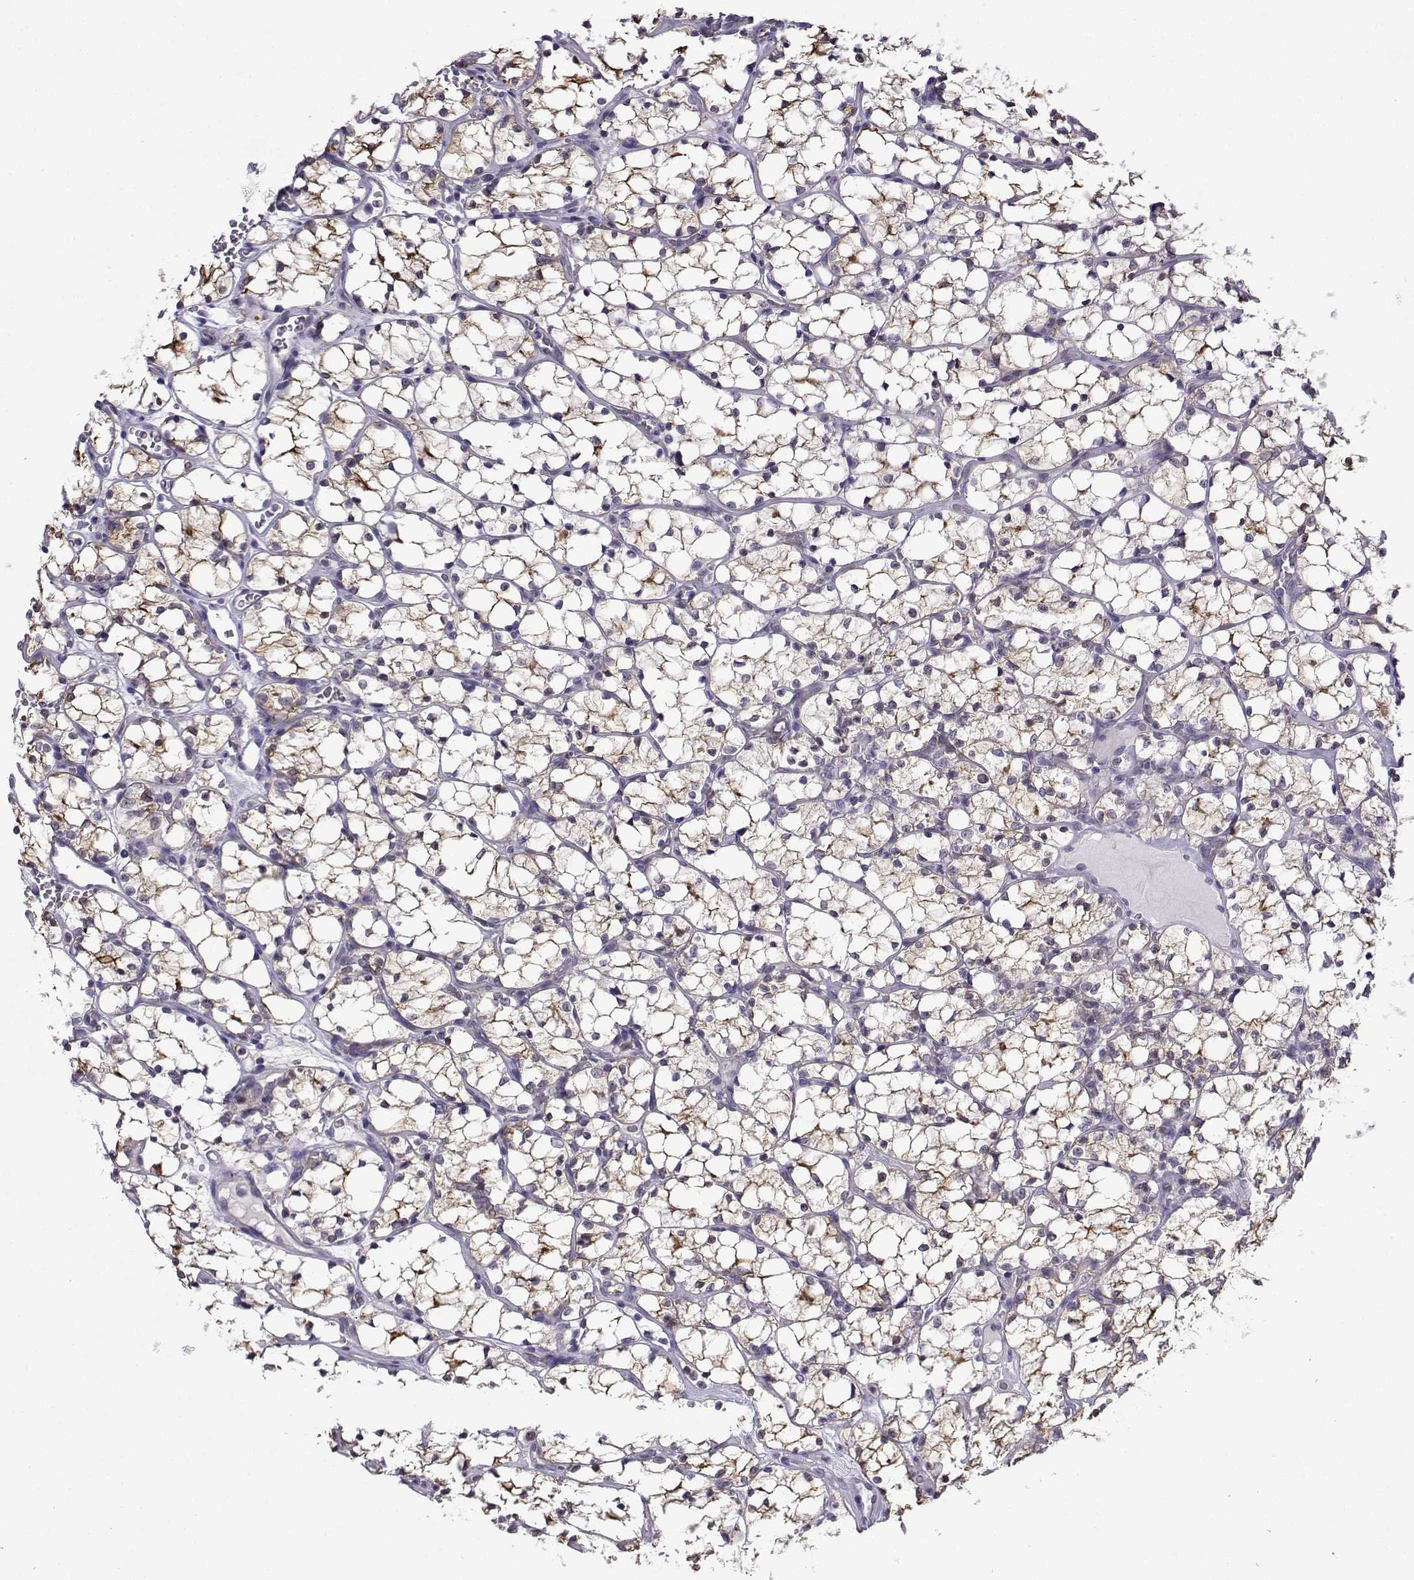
{"staining": {"intensity": "weak", "quantity": "25%-75%", "location": "cytoplasmic/membranous,nuclear"}, "tissue": "renal cancer", "cell_type": "Tumor cells", "image_type": "cancer", "snomed": [{"axis": "morphology", "description": "Adenocarcinoma, NOS"}, {"axis": "topography", "description": "Kidney"}], "caption": "This histopathology image reveals immunohistochemistry staining of adenocarcinoma (renal), with low weak cytoplasmic/membranous and nuclear expression in approximately 25%-75% of tumor cells.", "gene": "INCENP", "patient": {"sex": "female", "age": 69}}